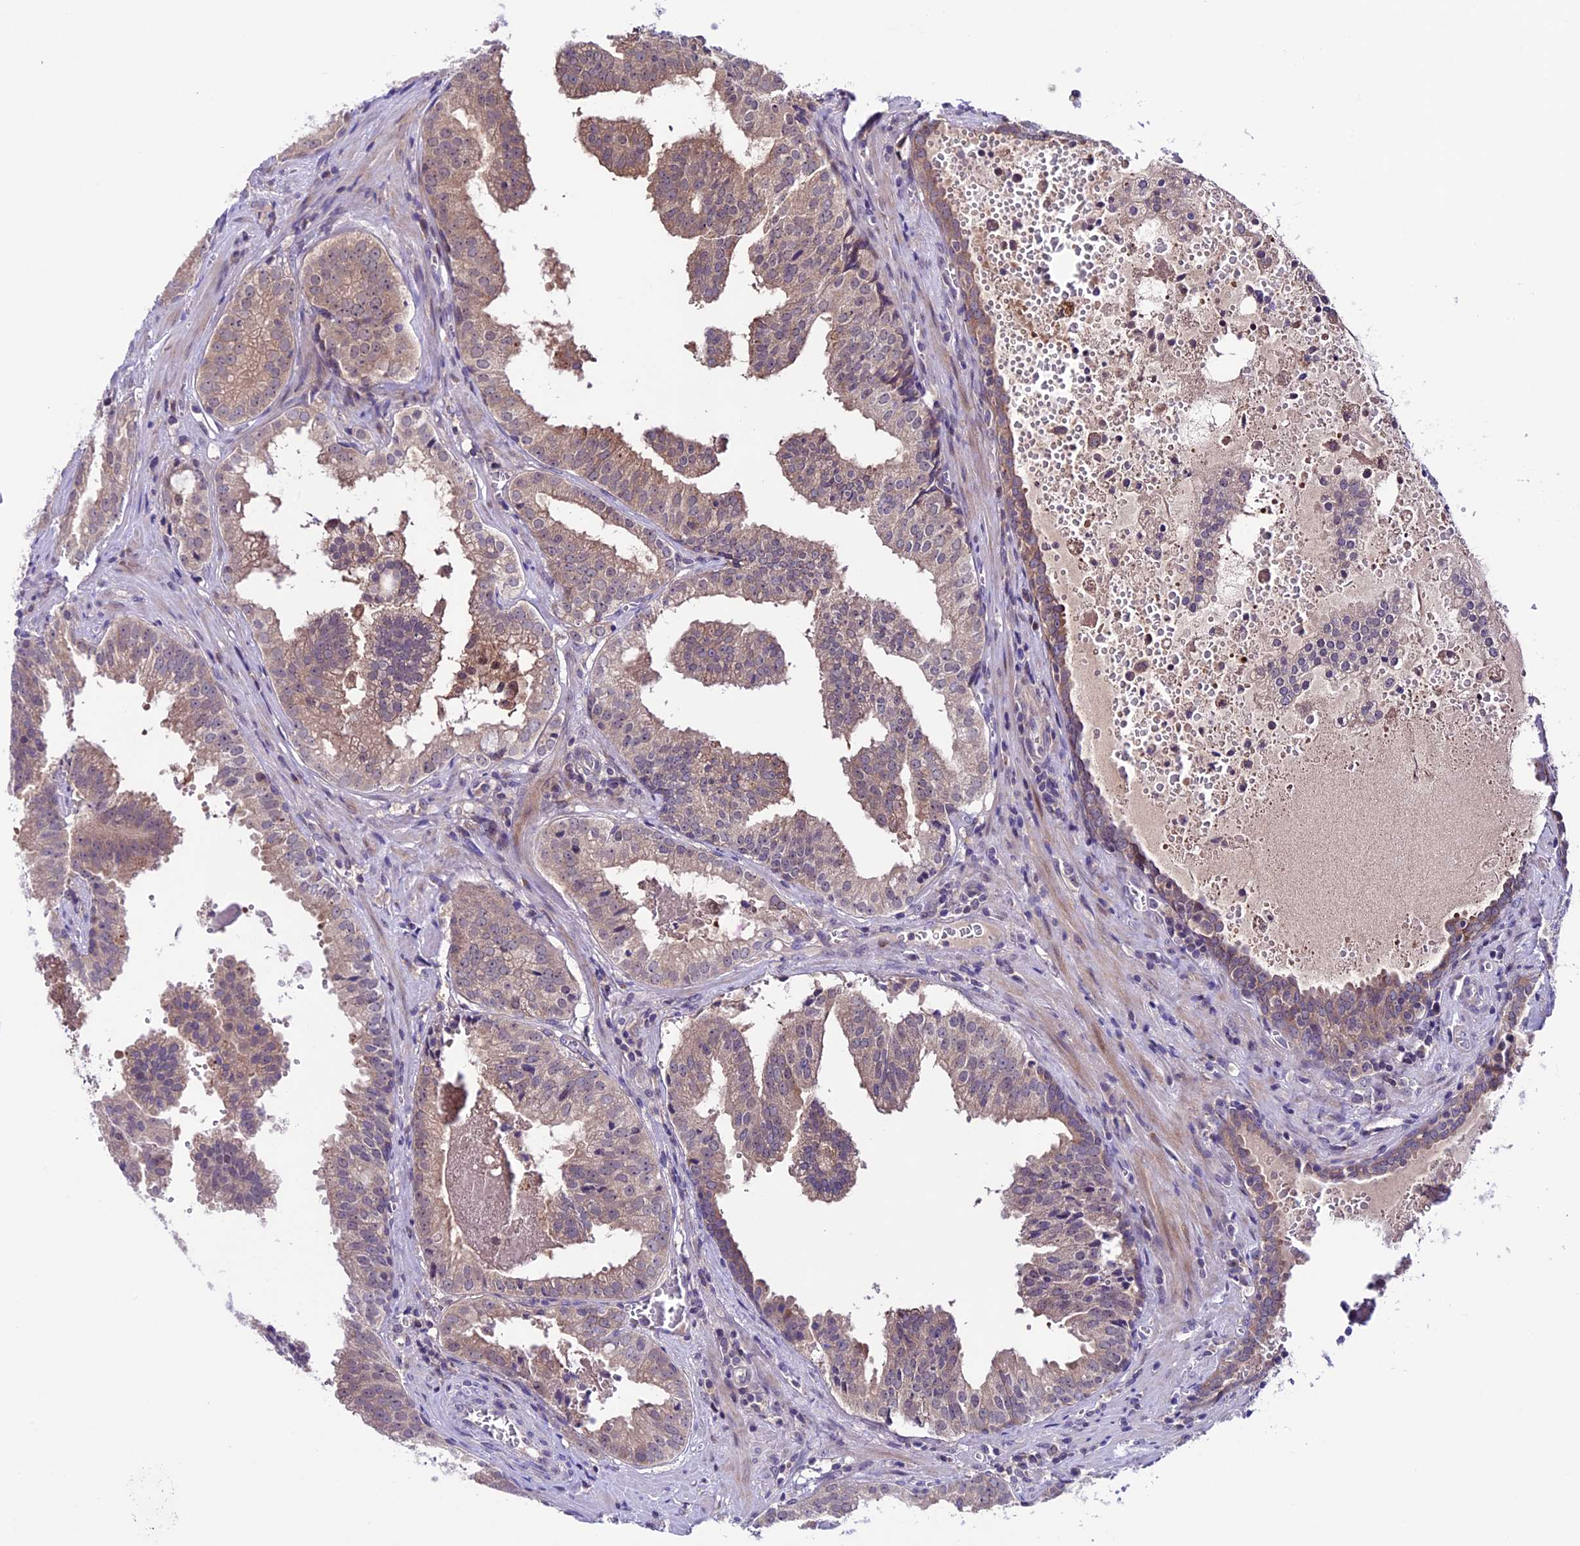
{"staining": {"intensity": "weak", "quantity": "25%-75%", "location": "cytoplasmic/membranous"}, "tissue": "prostate cancer", "cell_type": "Tumor cells", "image_type": "cancer", "snomed": [{"axis": "morphology", "description": "Adenocarcinoma, High grade"}, {"axis": "topography", "description": "Prostate"}], "caption": "Immunohistochemical staining of human high-grade adenocarcinoma (prostate) shows weak cytoplasmic/membranous protein staining in approximately 25%-75% of tumor cells.", "gene": "XKR7", "patient": {"sex": "male", "age": 68}}